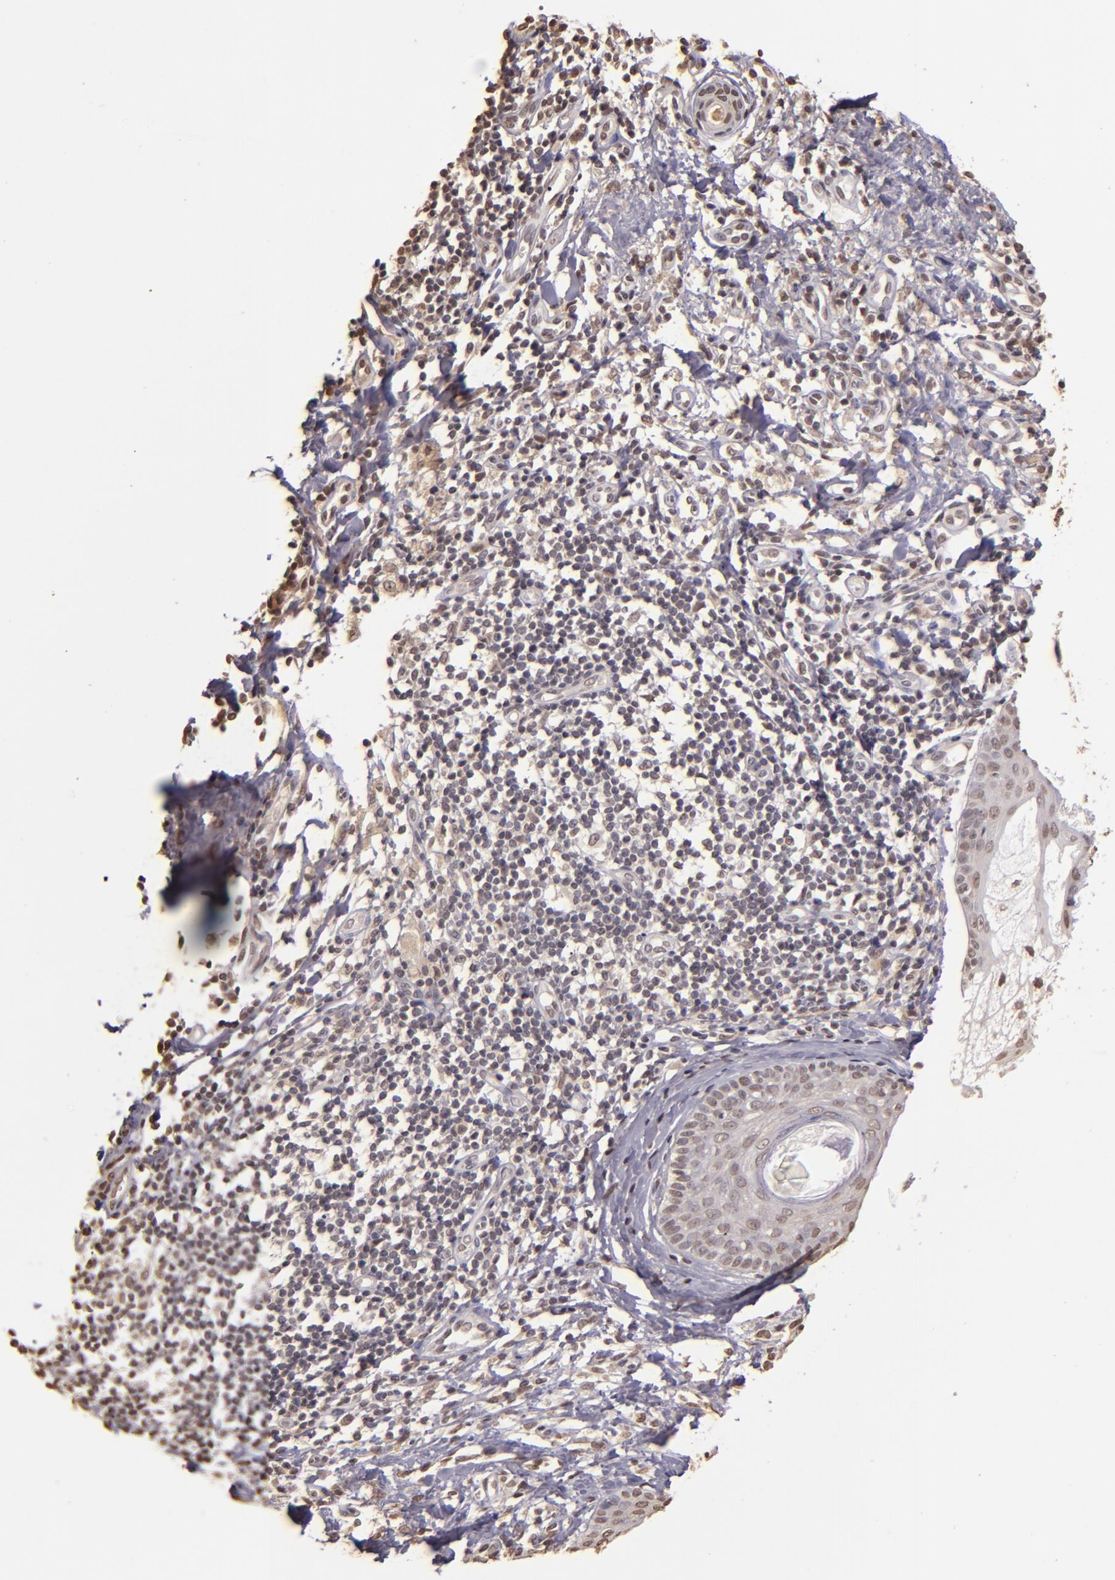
{"staining": {"intensity": "weak", "quantity": ">75%", "location": "cytoplasmic/membranous,nuclear"}, "tissue": "melanoma", "cell_type": "Tumor cells", "image_type": "cancer", "snomed": [{"axis": "morphology", "description": "Malignant melanoma, NOS"}, {"axis": "topography", "description": "Skin"}], "caption": "Immunohistochemistry of human melanoma shows low levels of weak cytoplasmic/membranous and nuclear expression in approximately >75% of tumor cells.", "gene": "CUL1", "patient": {"sex": "male", "age": 23}}